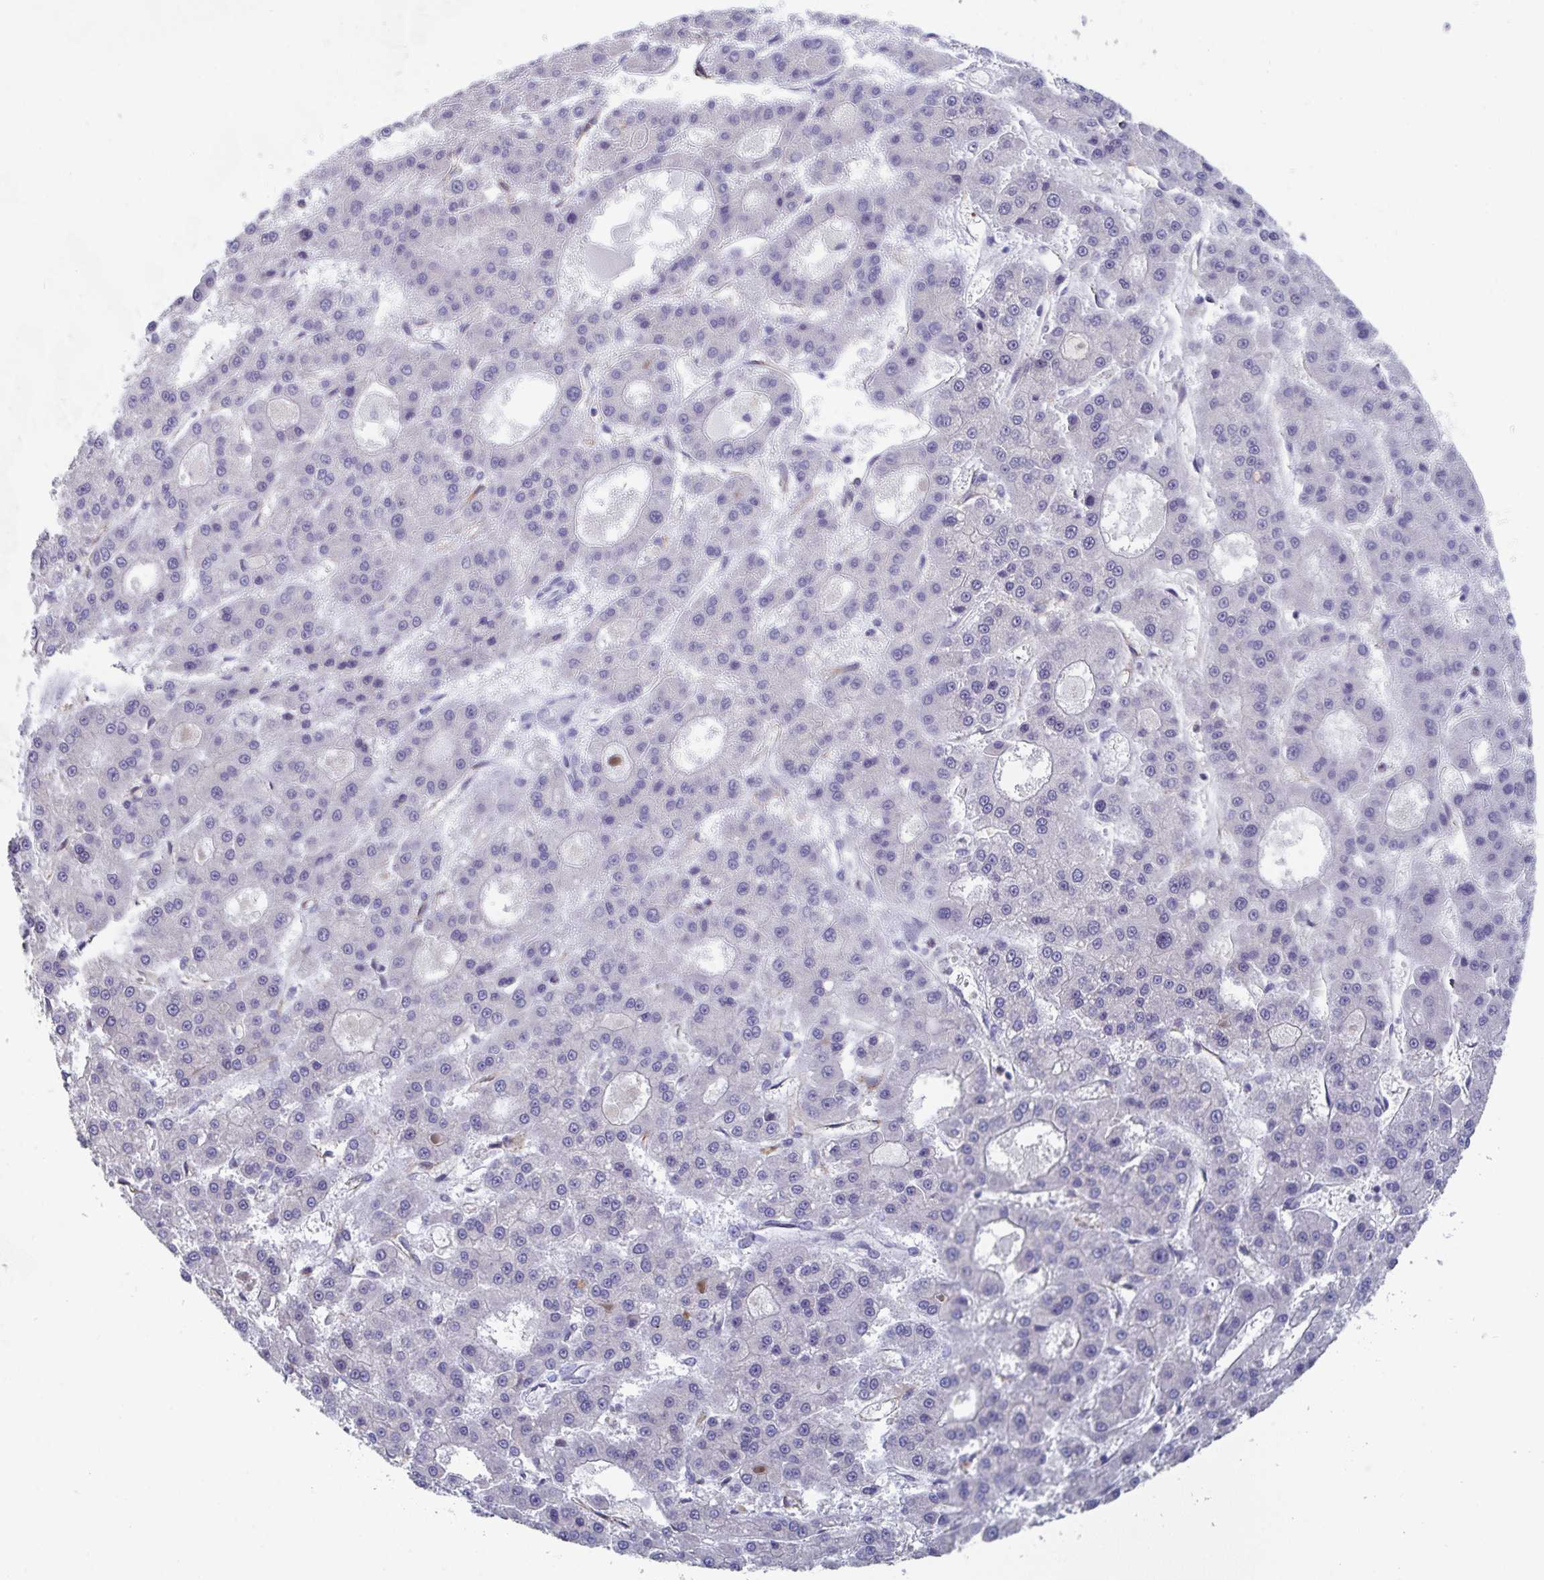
{"staining": {"intensity": "negative", "quantity": "none", "location": "none"}, "tissue": "liver cancer", "cell_type": "Tumor cells", "image_type": "cancer", "snomed": [{"axis": "morphology", "description": "Carcinoma, Hepatocellular, NOS"}, {"axis": "topography", "description": "Liver"}], "caption": "Liver hepatocellular carcinoma stained for a protein using immunohistochemistry shows no positivity tumor cells.", "gene": "ST14", "patient": {"sex": "male", "age": 70}}